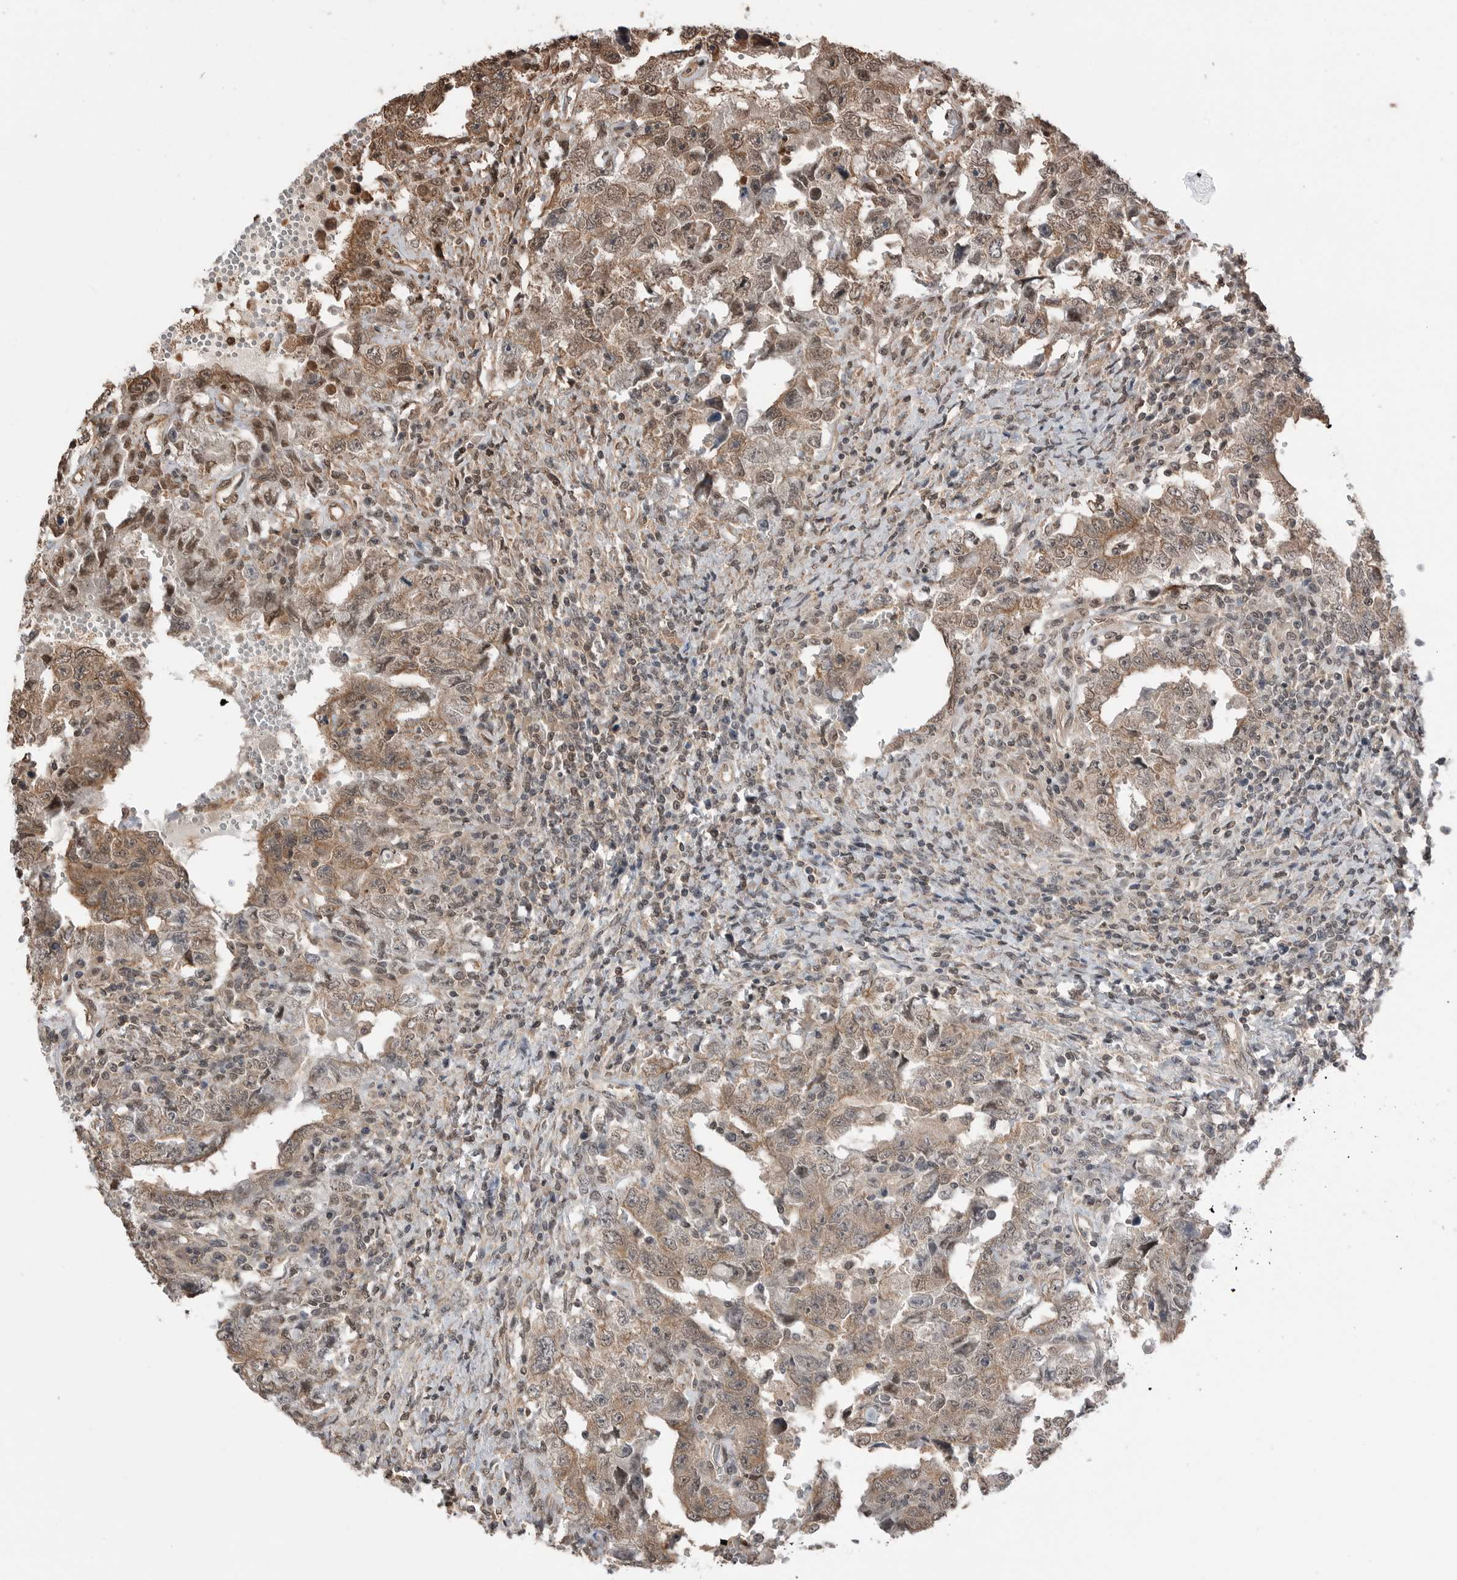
{"staining": {"intensity": "moderate", "quantity": ">75%", "location": "cytoplasmic/membranous"}, "tissue": "testis cancer", "cell_type": "Tumor cells", "image_type": "cancer", "snomed": [{"axis": "morphology", "description": "Carcinoma, Embryonal, NOS"}, {"axis": "topography", "description": "Testis"}], "caption": "Tumor cells exhibit medium levels of moderate cytoplasmic/membranous expression in approximately >75% of cells in testis cancer (embryonal carcinoma).", "gene": "PEAK1", "patient": {"sex": "male", "age": 26}}